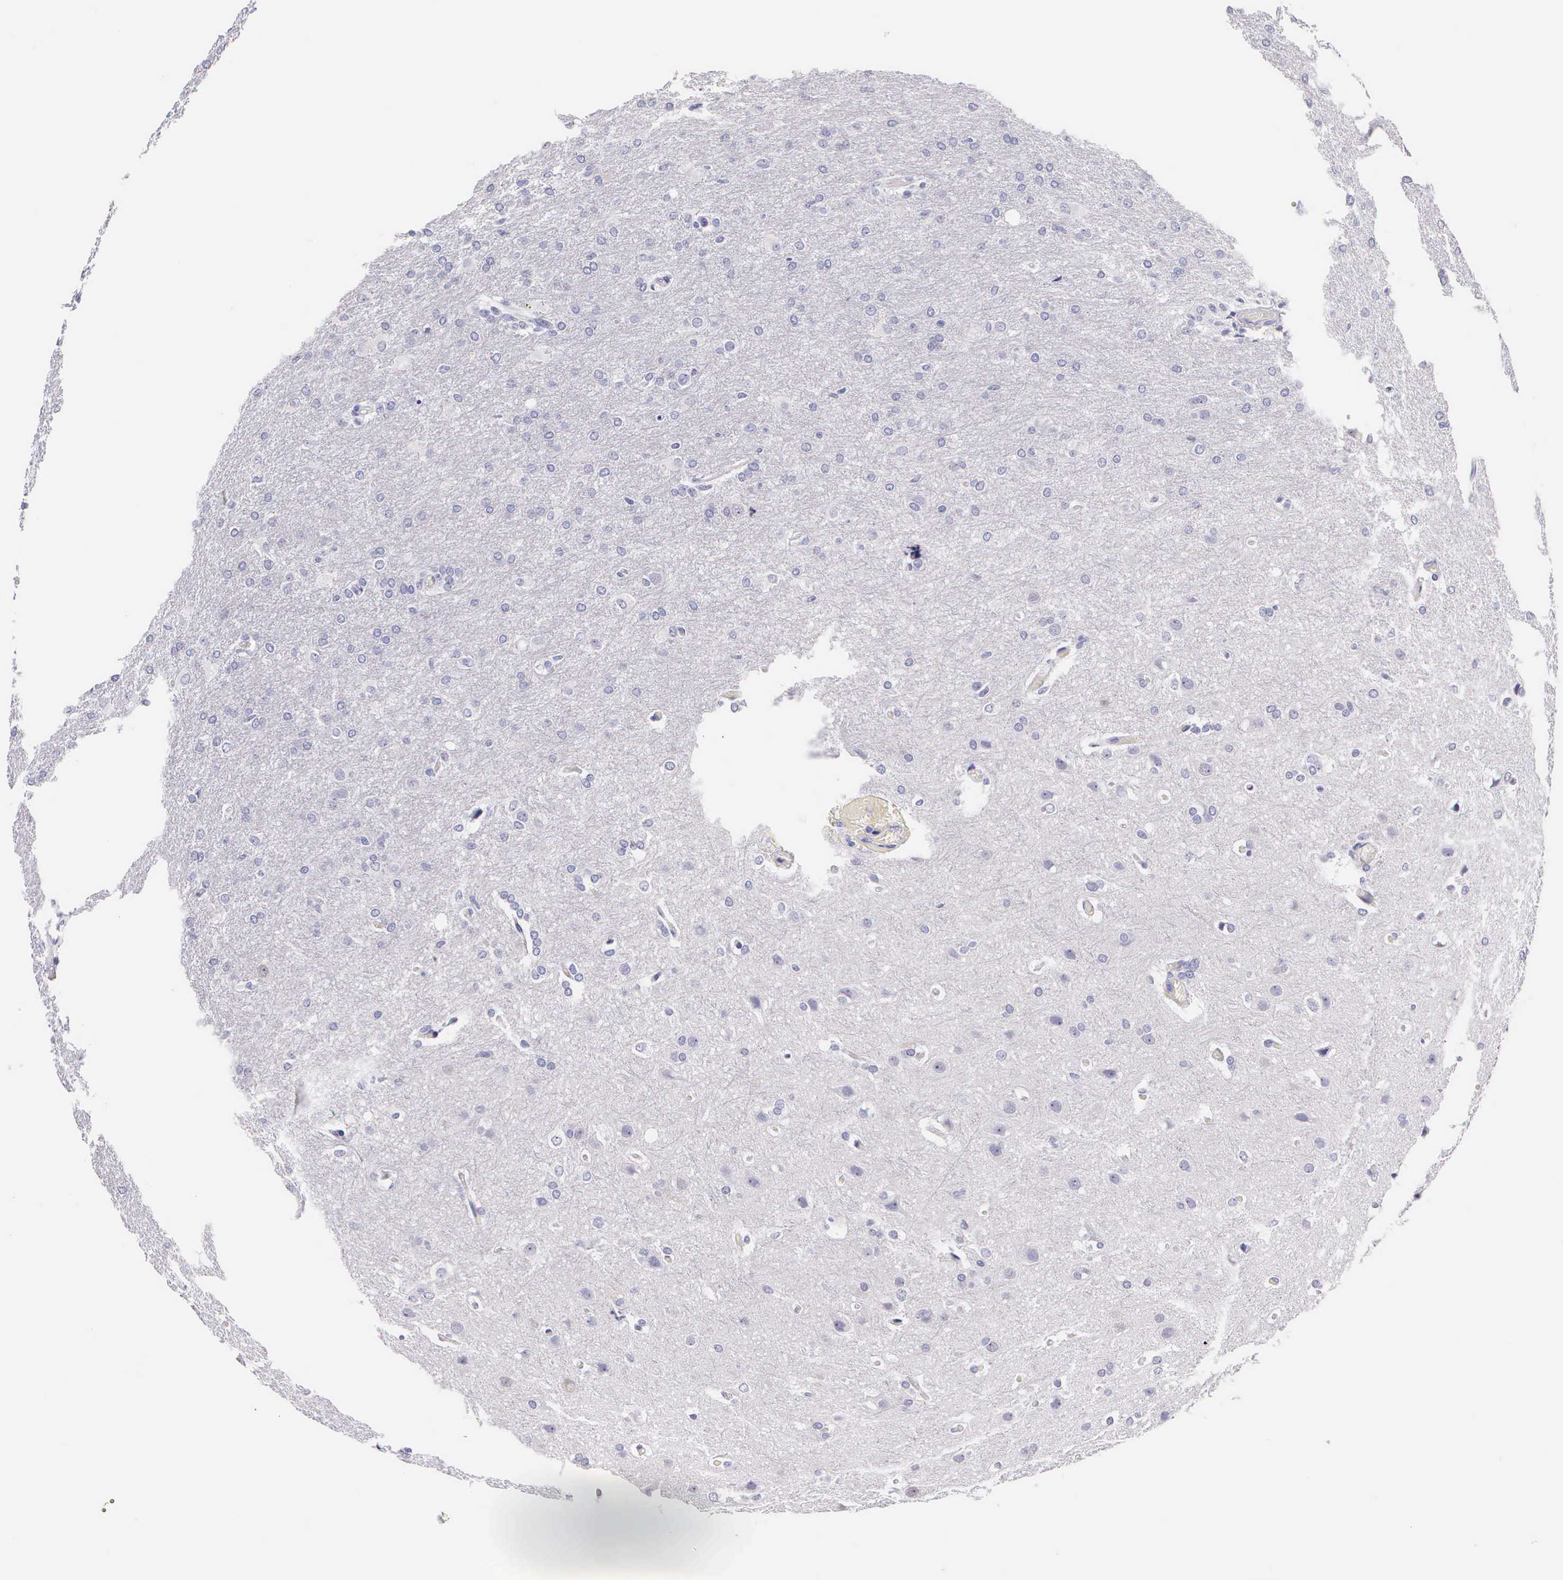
{"staining": {"intensity": "negative", "quantity": "none", "location": "none"}, "tissue": "glioma", "cell_type": "Tumor cells", "image_type": "cancer", "snomed": [{"axis": "morphology", "description": "Glioma, malignant, High grade"}, {"axis": "topography", "description": "Brain"}], "caption": "The histopathology image reveals no staining of tumor cells in glioma.", "gene": "KRT17", "patient": {"sex": "male", "age": 68}}